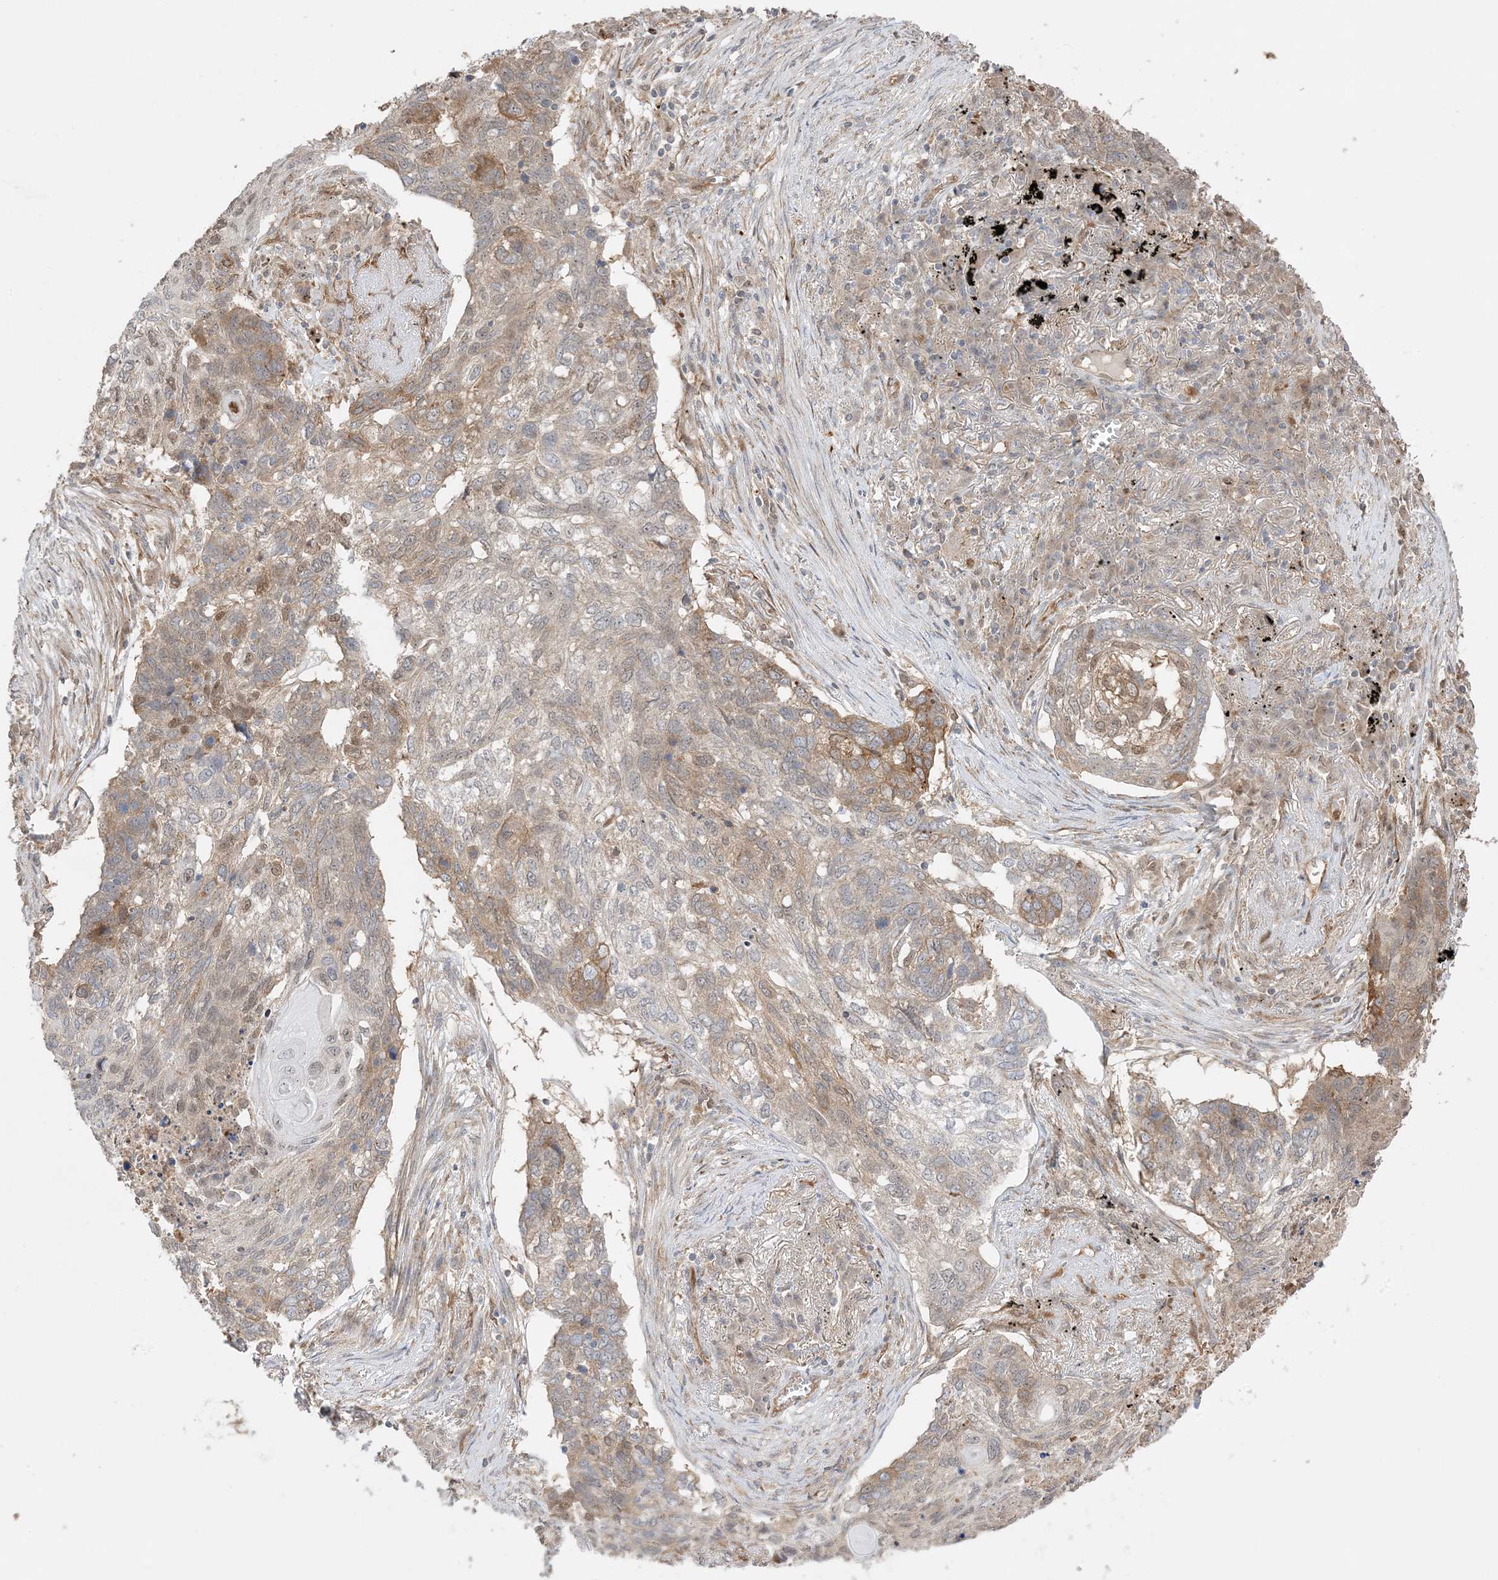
{"staining": {"intensity": "moderate", "quantity": "<25%", "location": "cytoplasmic/membranous"}, "tissue": "lung cancer", "cell_type": "Tumor cells", "image_type": "cancer", "snomed": [{"axis": "morphology", "description": "Squamous cell carcinoma, NOS"}, {"axis": "topography", "description": "Lung"}], "caption": "Human lung cancer (squamous cell carcinoma) stained with a protein marker reveals moderate staining in tumor cells.", "gene": "ZBTB41", "patient": {"sex": "female", "age": 63}}